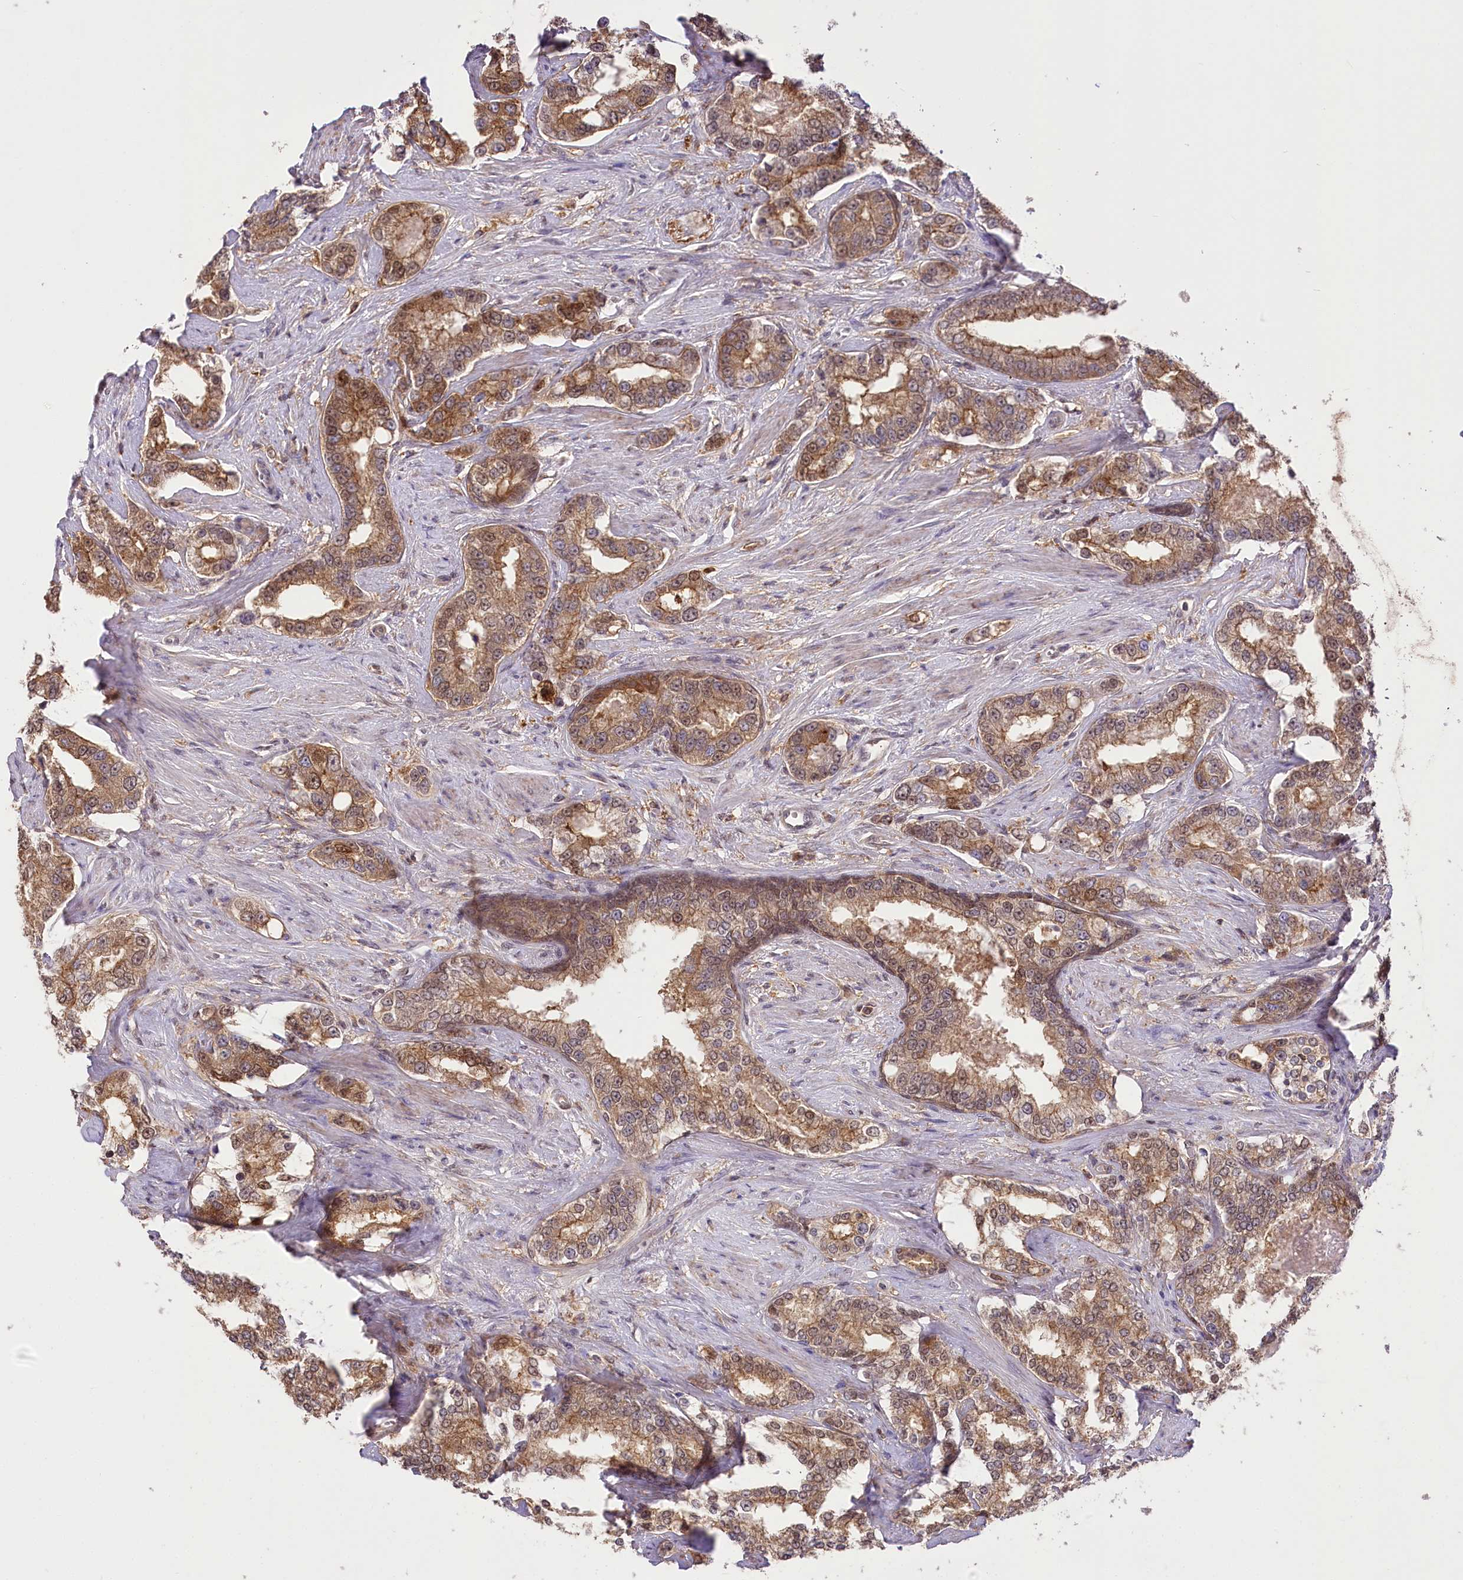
{"staining": {"intensity": "moderate", "quantity": ">75%", "location": "cytoplasmic/membranous,nuclear"}, "tissue": "prostate cancer", "cell_type": "Tumor cells", "image_type": "cancer", "snomed": [{"axis": "morphology", "description": "Normal tissue, NOS"}, {"axis": "morphology", "description": "Adenocarcinoma, High grade"}, {"axis": "topography", "description": "Prostate"}], "caption": "Prostate cancer tissue exhibits moderate cytoplasmic/membranous and nuclear positivity in about >75% of tumor cells, visualized by immunohistochemistry. (IHC, brightfield microscopy, high magnification).", "gene": "UGP2", "patient": {"sex": "male", "age": 83}}